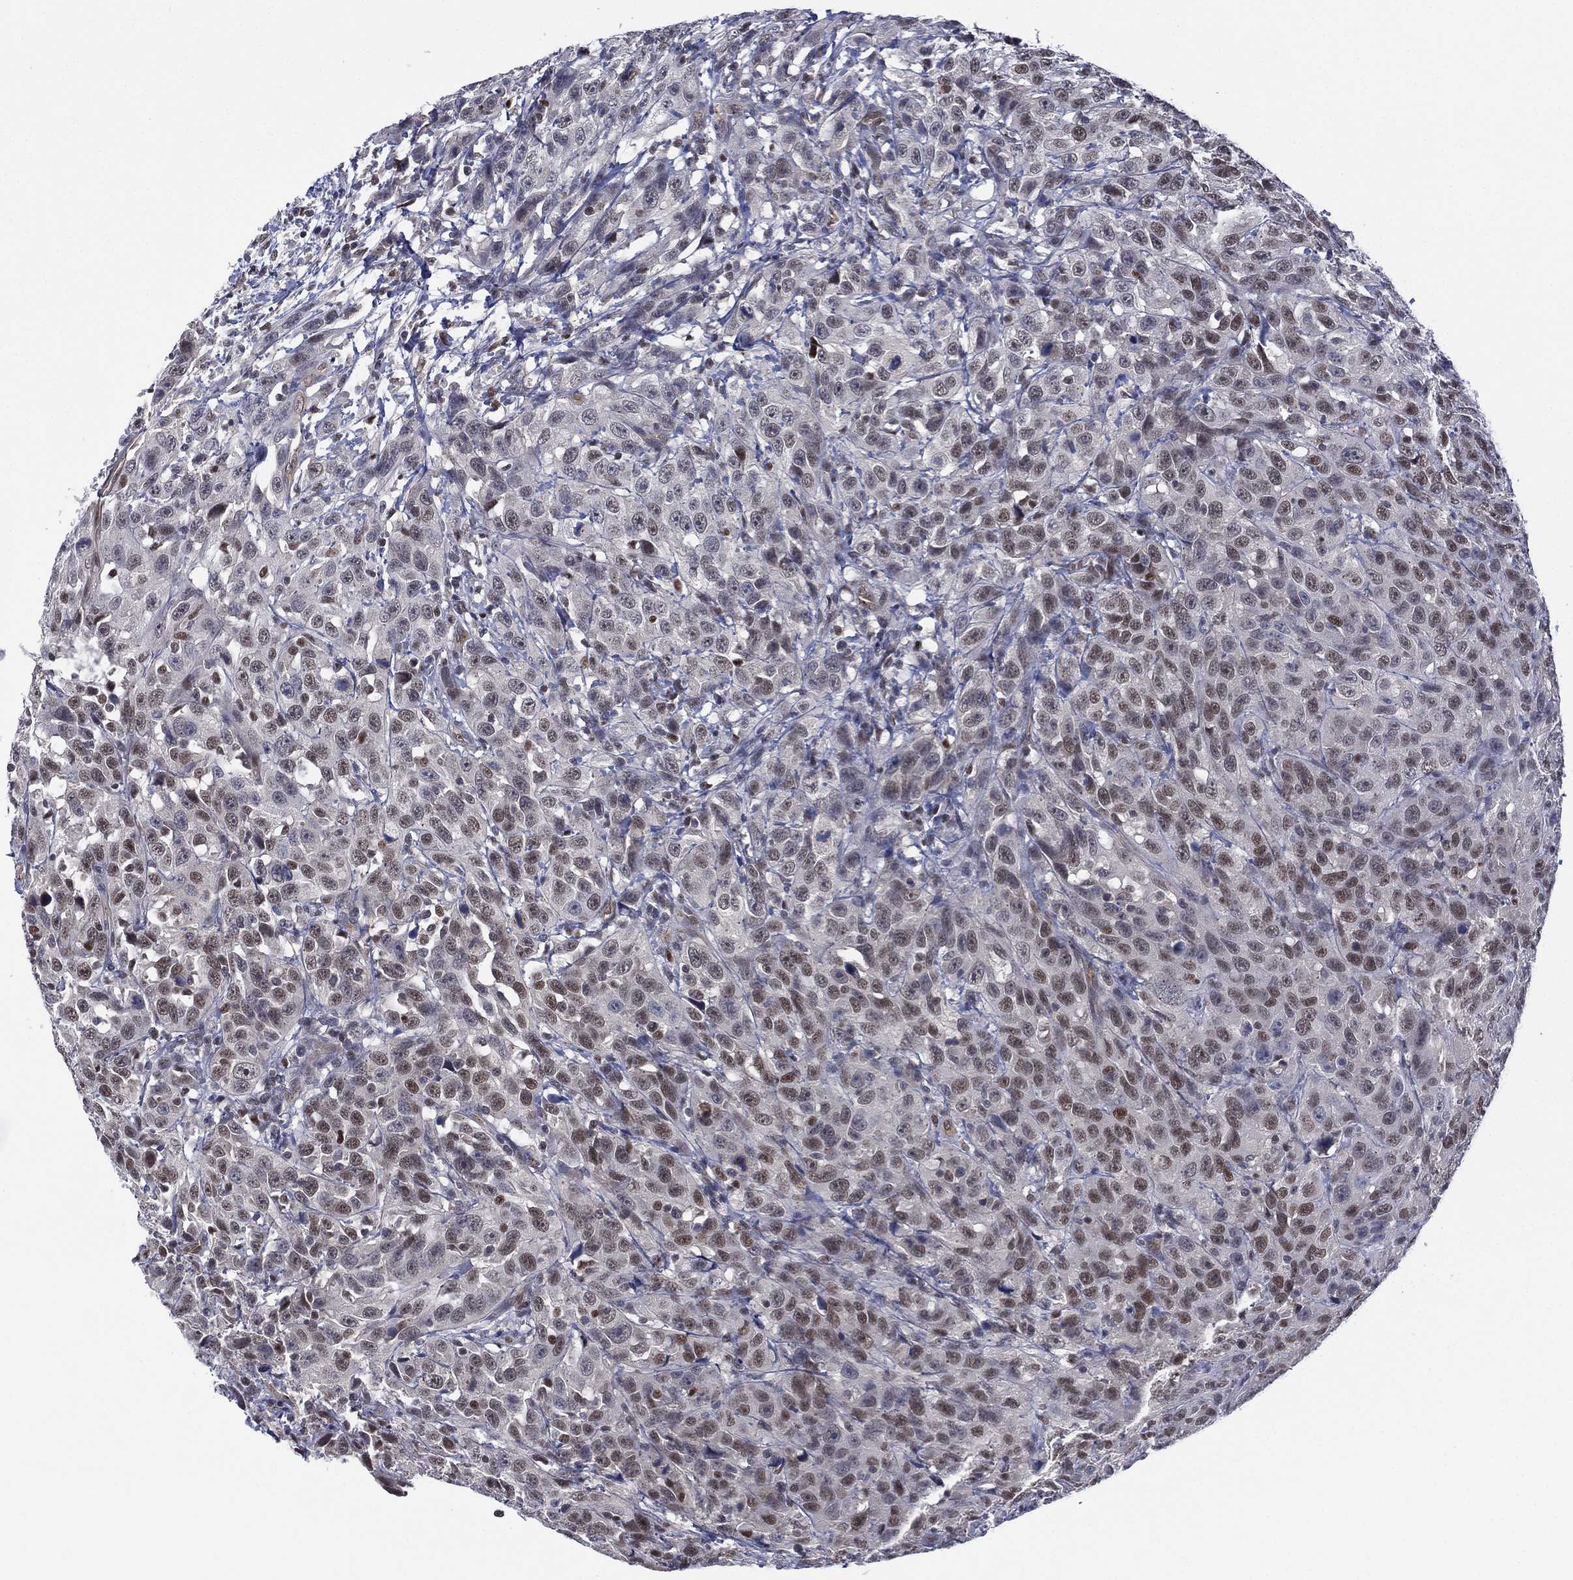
{"staining": {"intensity": "strong", "quantity": "<25%", "location": "nuclear"}, "tissue": "urothelial cancer", "cell_type": "Tumor cells", "image_type": "cancer", "snomed": [{"axis": "morphology", "description": "Urothelial carcinoma, NOS"}, {"axis": "morphology", "description": "Urothelial carcinoma, High grade"}, {"axis": "topography", "description": "Urinary bladder"}], "caption": "Tumor cells reveal medium levels of strong nuclear positivity in about <25% of cells in human urothelial cancer.", "gene": "GSE1", "patient": {"sex": "female", "age": 73}}